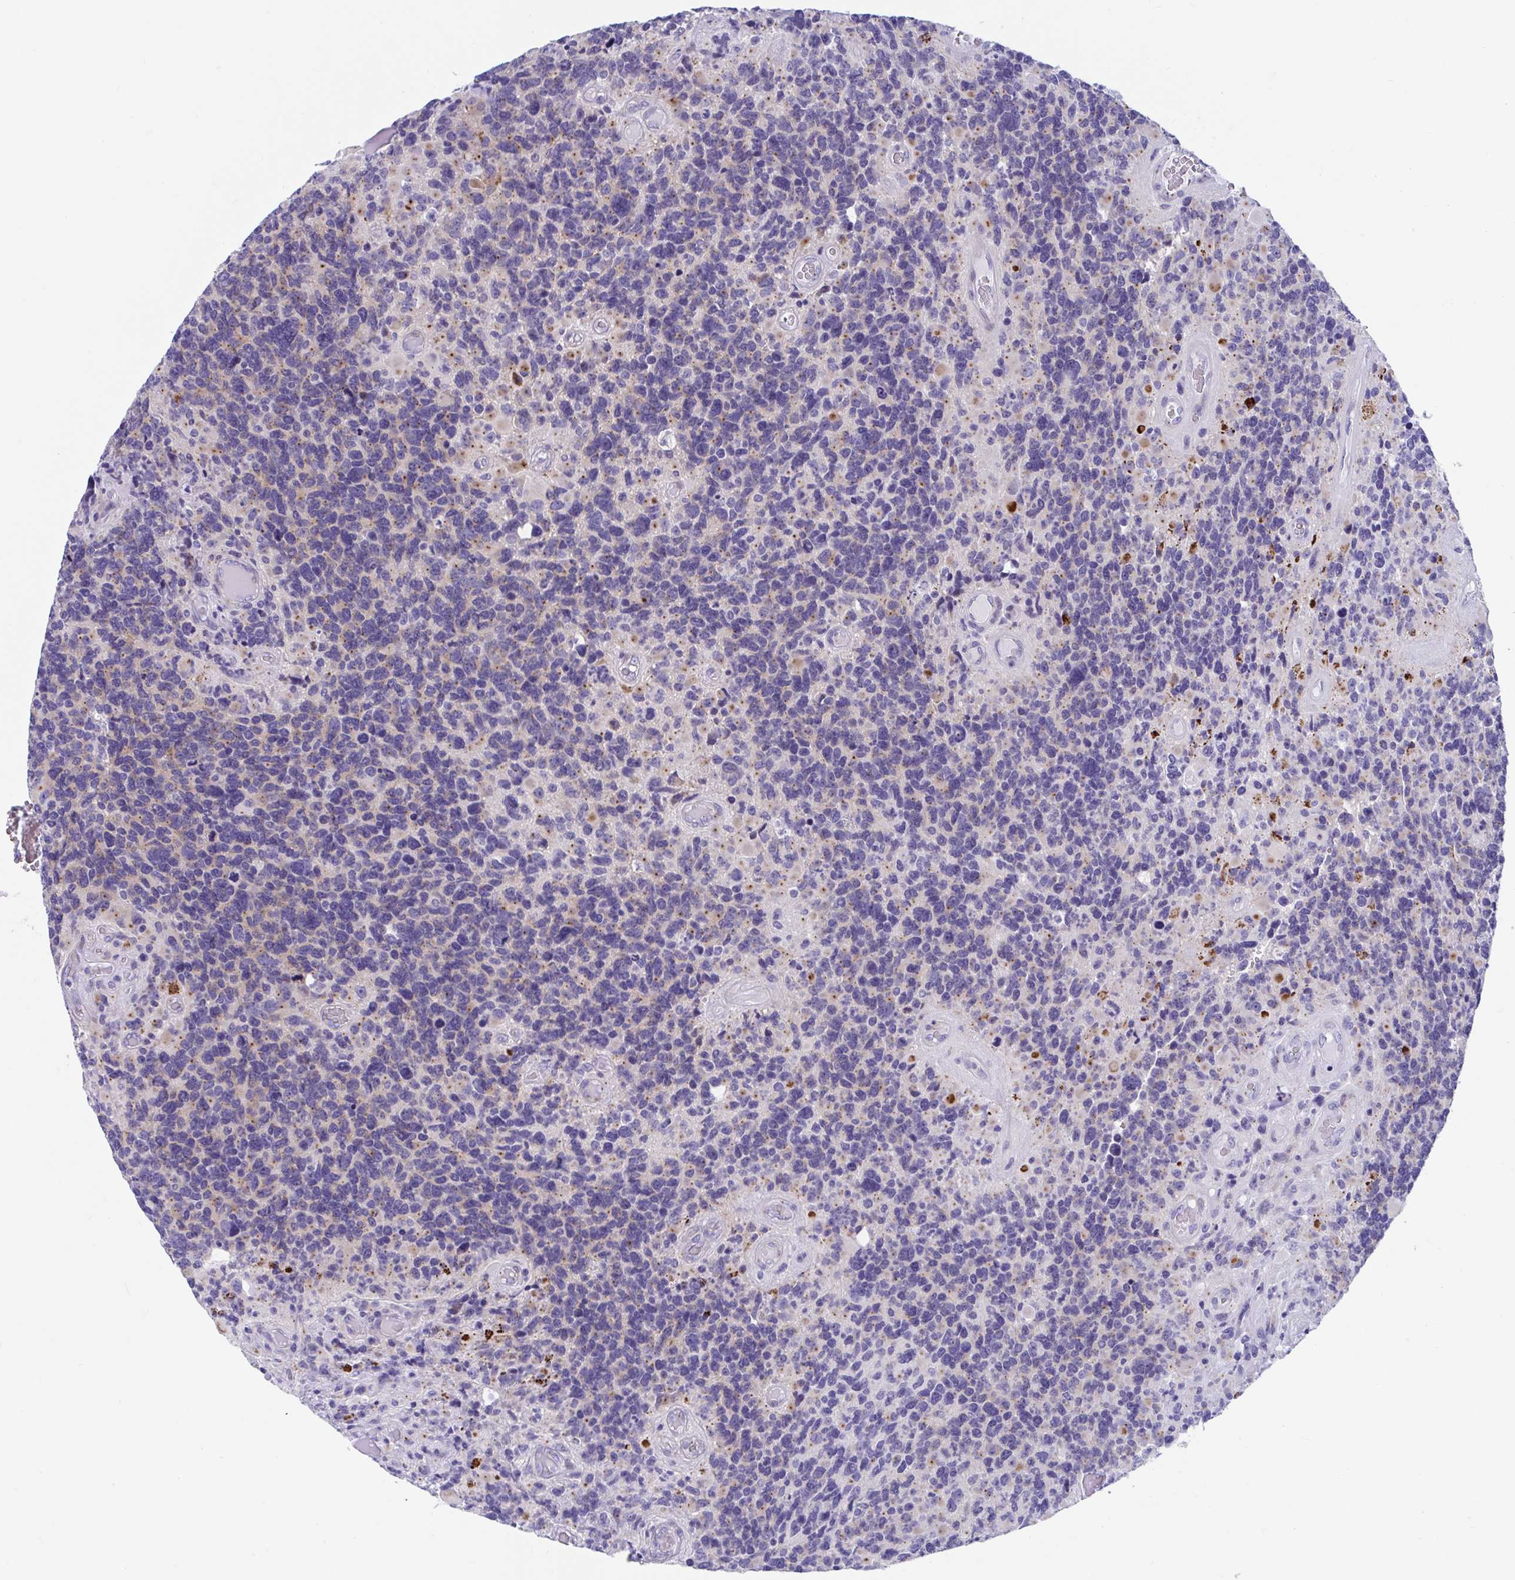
{"staining": {"intensity": "weak", "quantity": "<25%", "location": "cytoplasmic/membranous"}, "tissue": "glioma", "cell_type": "Tumor cells", "image_type": "cancer", "snomed": [{"axis": "morphology", "description": "Glioma, malignant, High grade"}, {"axis": "topography", "description": "Brain"}], "caption": "A high-resolution histopathology image shows immunohistochemistry staining of high-grade glioma (malignant), which exhibits no significant positivity in tumor cells. (Stains: DAB immunohistochemistry with hematoxylin counter stain, Microscopy: brightfield microscopy at high magnification).", "gene": "TTC30B", "patient": {"sex": "female", "age": 40}}